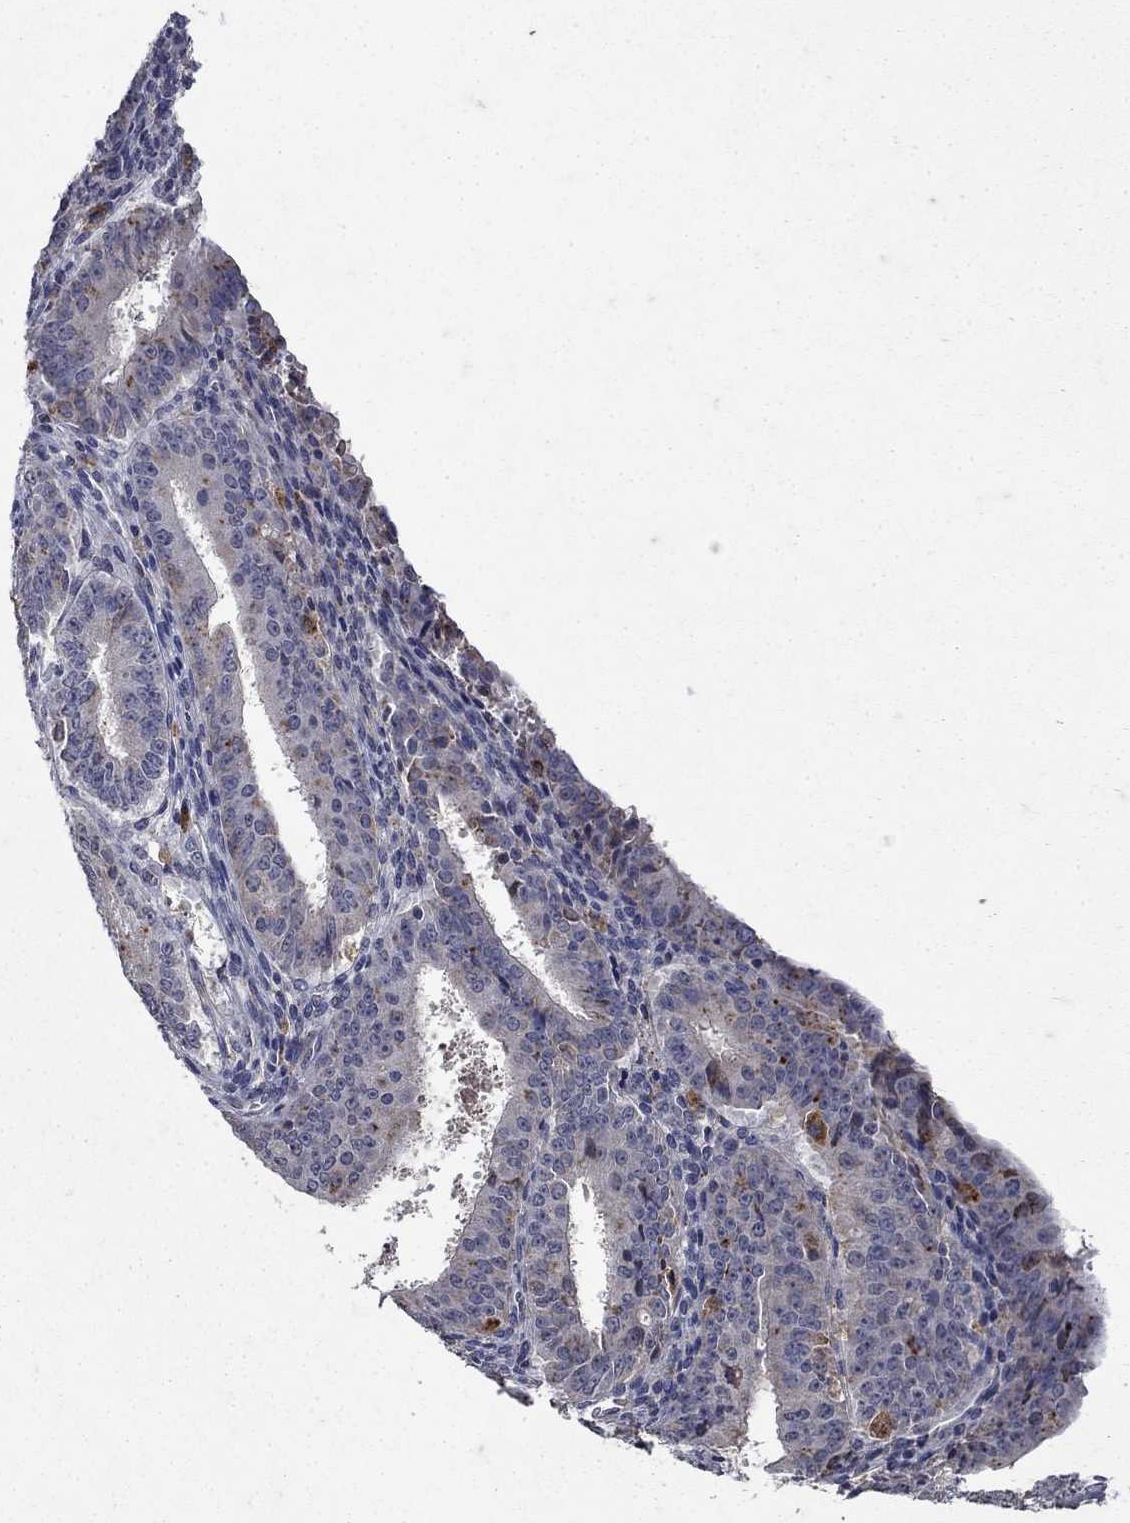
{"staining": {"intensity": "negative", "quantity": "none", "location": "none"}, "tissue": "ovarian cancer", "cell_type": "Tumor cells", "image_type": "cancer", "snomed": [{"axis": "morphology", "description": "Carcinoma, endometroid"}, {"axis": "topography", "description": "Ovary"}], "caption": "Human endometroid carcinoma (ovarian) stained for a protein using immunohistochemistry exhibits no positivity in tumor cells.", "gene": "NPC2", "patient": {"sex": "female", "age": 42}}